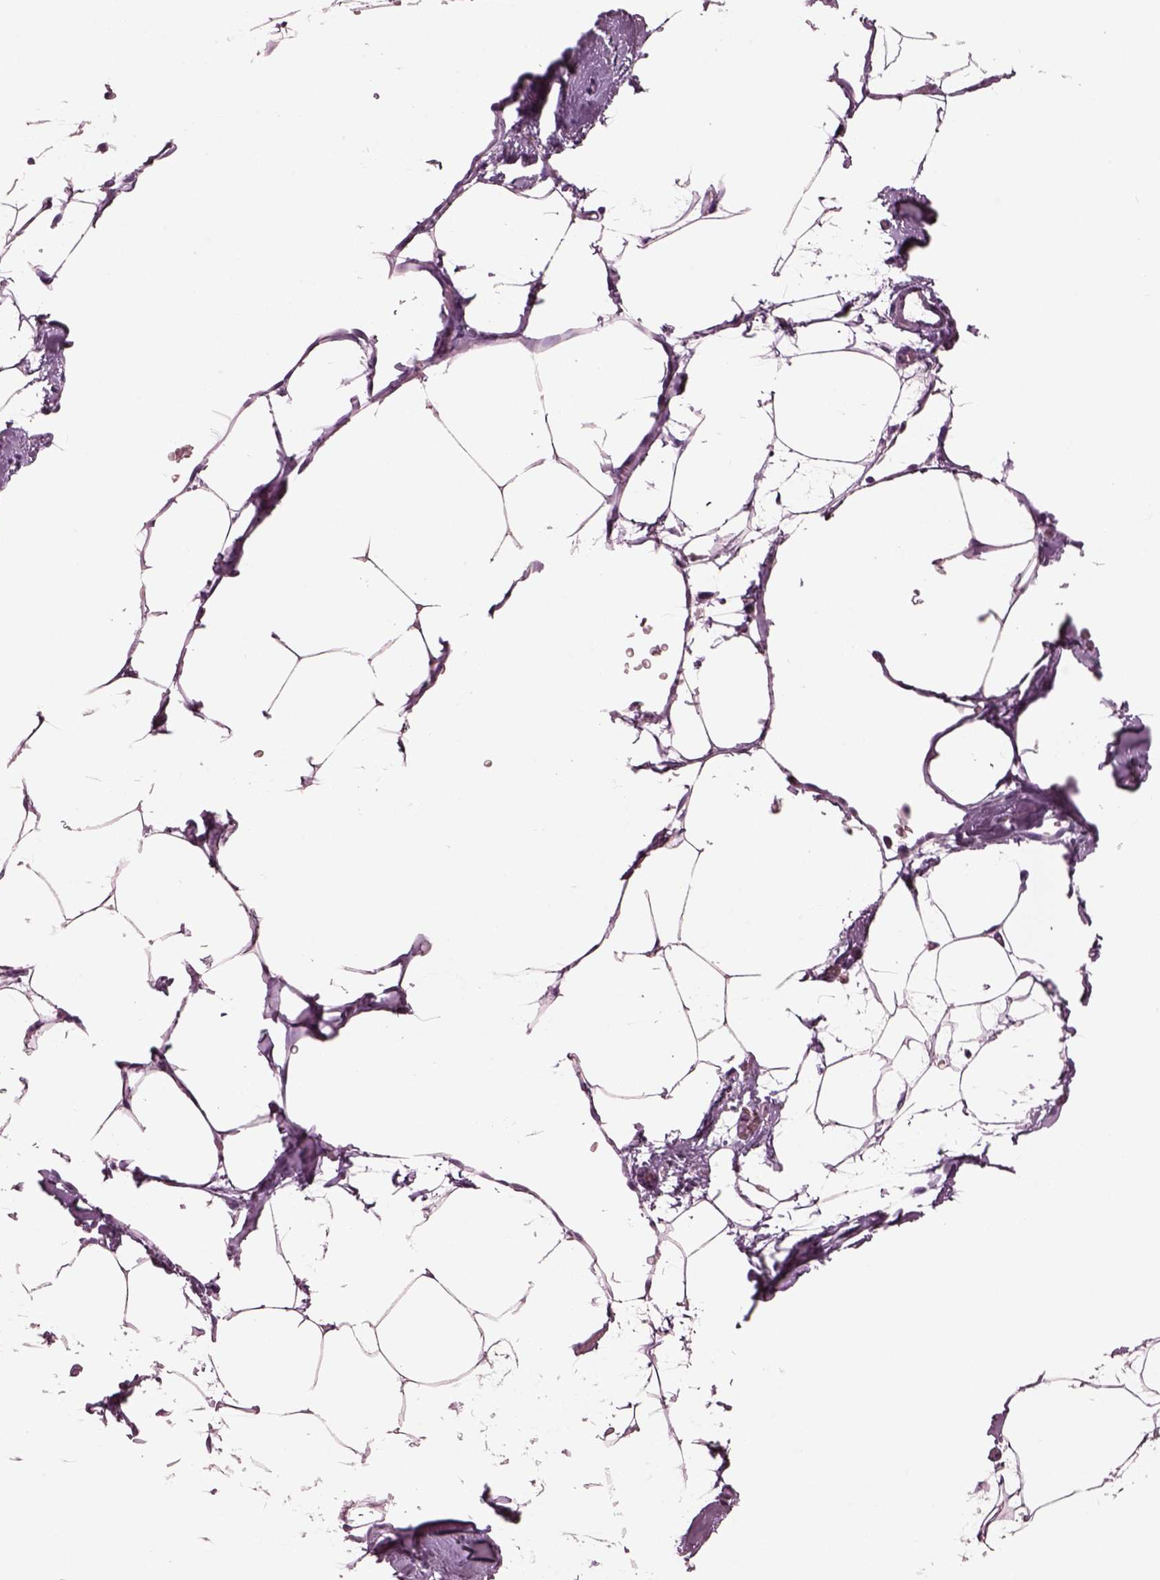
{"staining": {"intensity": "negative", "quantity": "none", "location": "none"}, "tissue": "adipose tissue", "cell_type": "Adipocytes", "image_type": "normal", "snomed": [{"axis": "morphology", "description": "Normal tissue, NOS"}, {"axis": "topography", "description": "Adipose tissue"}], "caption": "Human adipose tissue stained for a protein using IHC demonstrates no positivity in adipocytes.", "gene": "CYLC1", "patient": {"sex": "male", "age": 57}}